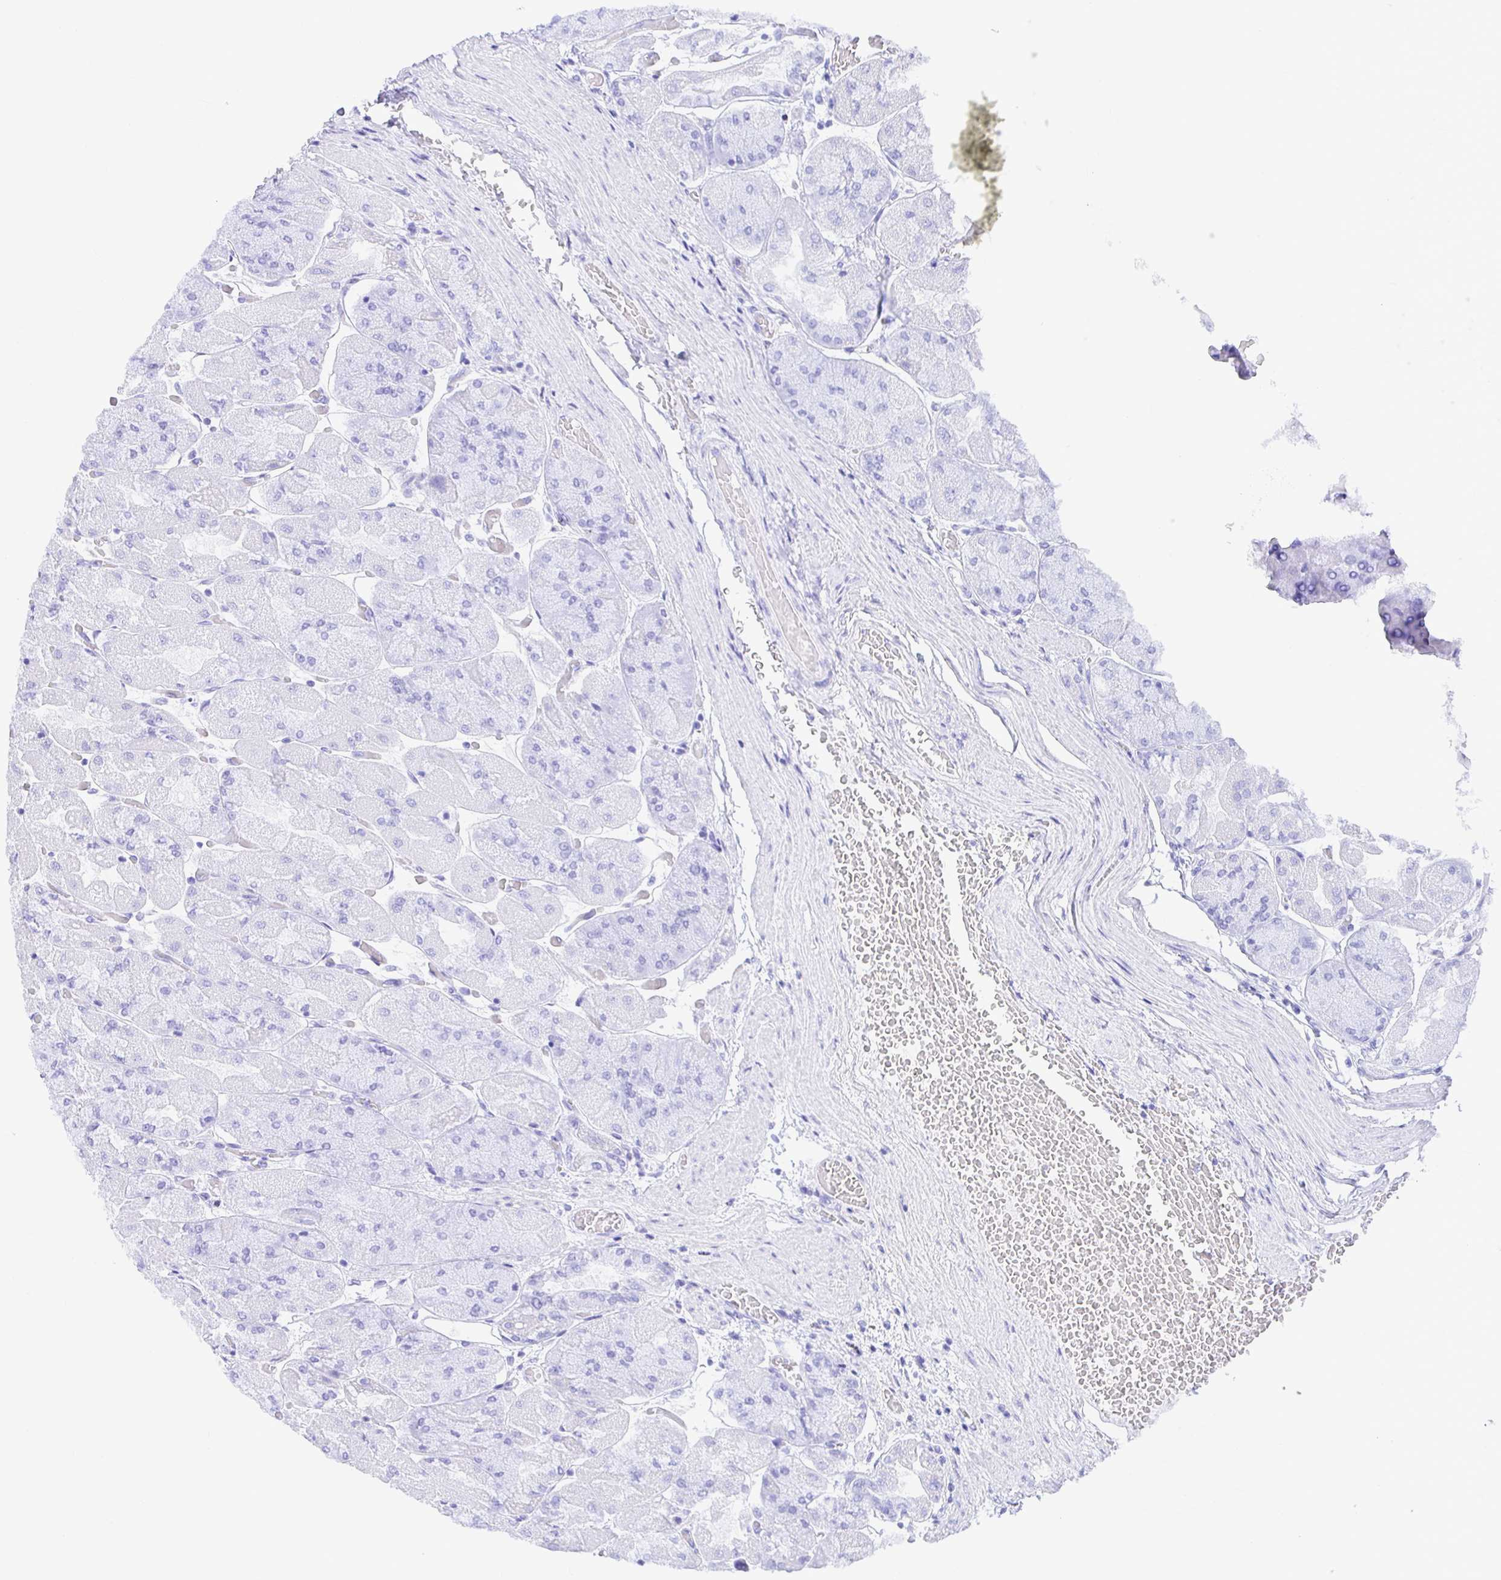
{"staining": {"intensity": "negative", "quantity": "none", "location": "none"}, "tissue": "stomach", "cell_type": "Glandular cells", "image_type": "normal", "snomed": [{"axis": "morphology", "description": "Normal tissue, NOS"}, {"axis": "topography", "description": "Stomach"}], "caption": "The immunohistochemistry micrograph has no significant expression in glandular cells of stomach.", "gene": "EZHIP", "patient": {"sex": "female", "age": 61}}